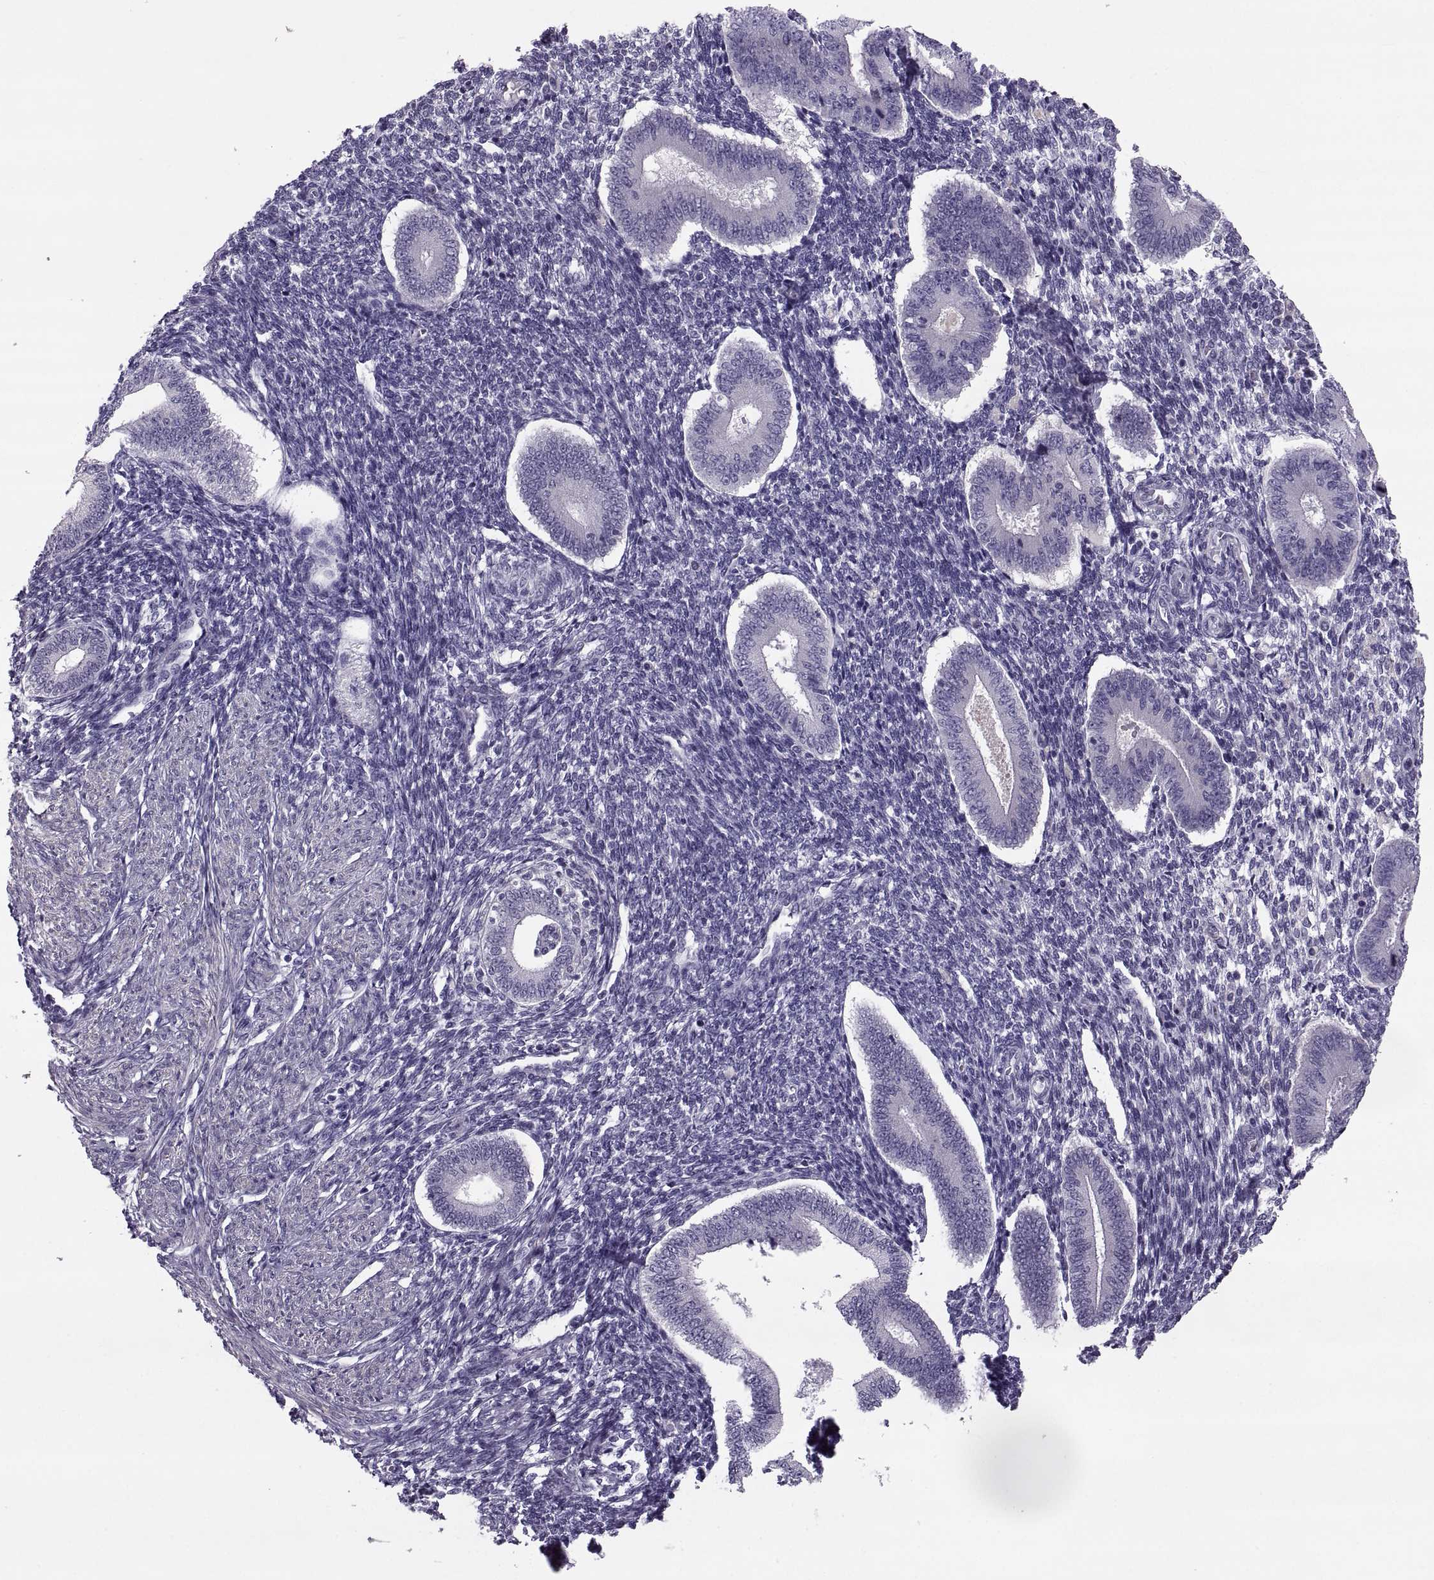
{"staining": {"intensity": "negative", "quantity": "none", "location": "none"}, "tissue": "endometrium", "cell_type": "Cells in endometrial stroma", "image_type": "normal", "snomed": [{"axis": "morphology", "description": "Normal tissue, NOS"}, {"axis": "topography", "description": "Endometrium"}], "caption": "Normal endometrium was stained to show a protein in brown. There is no significant positivity in cells in endometrial stroma.", "gene": "IGSF1", "patient": {"sex": "female", "age": 40}}